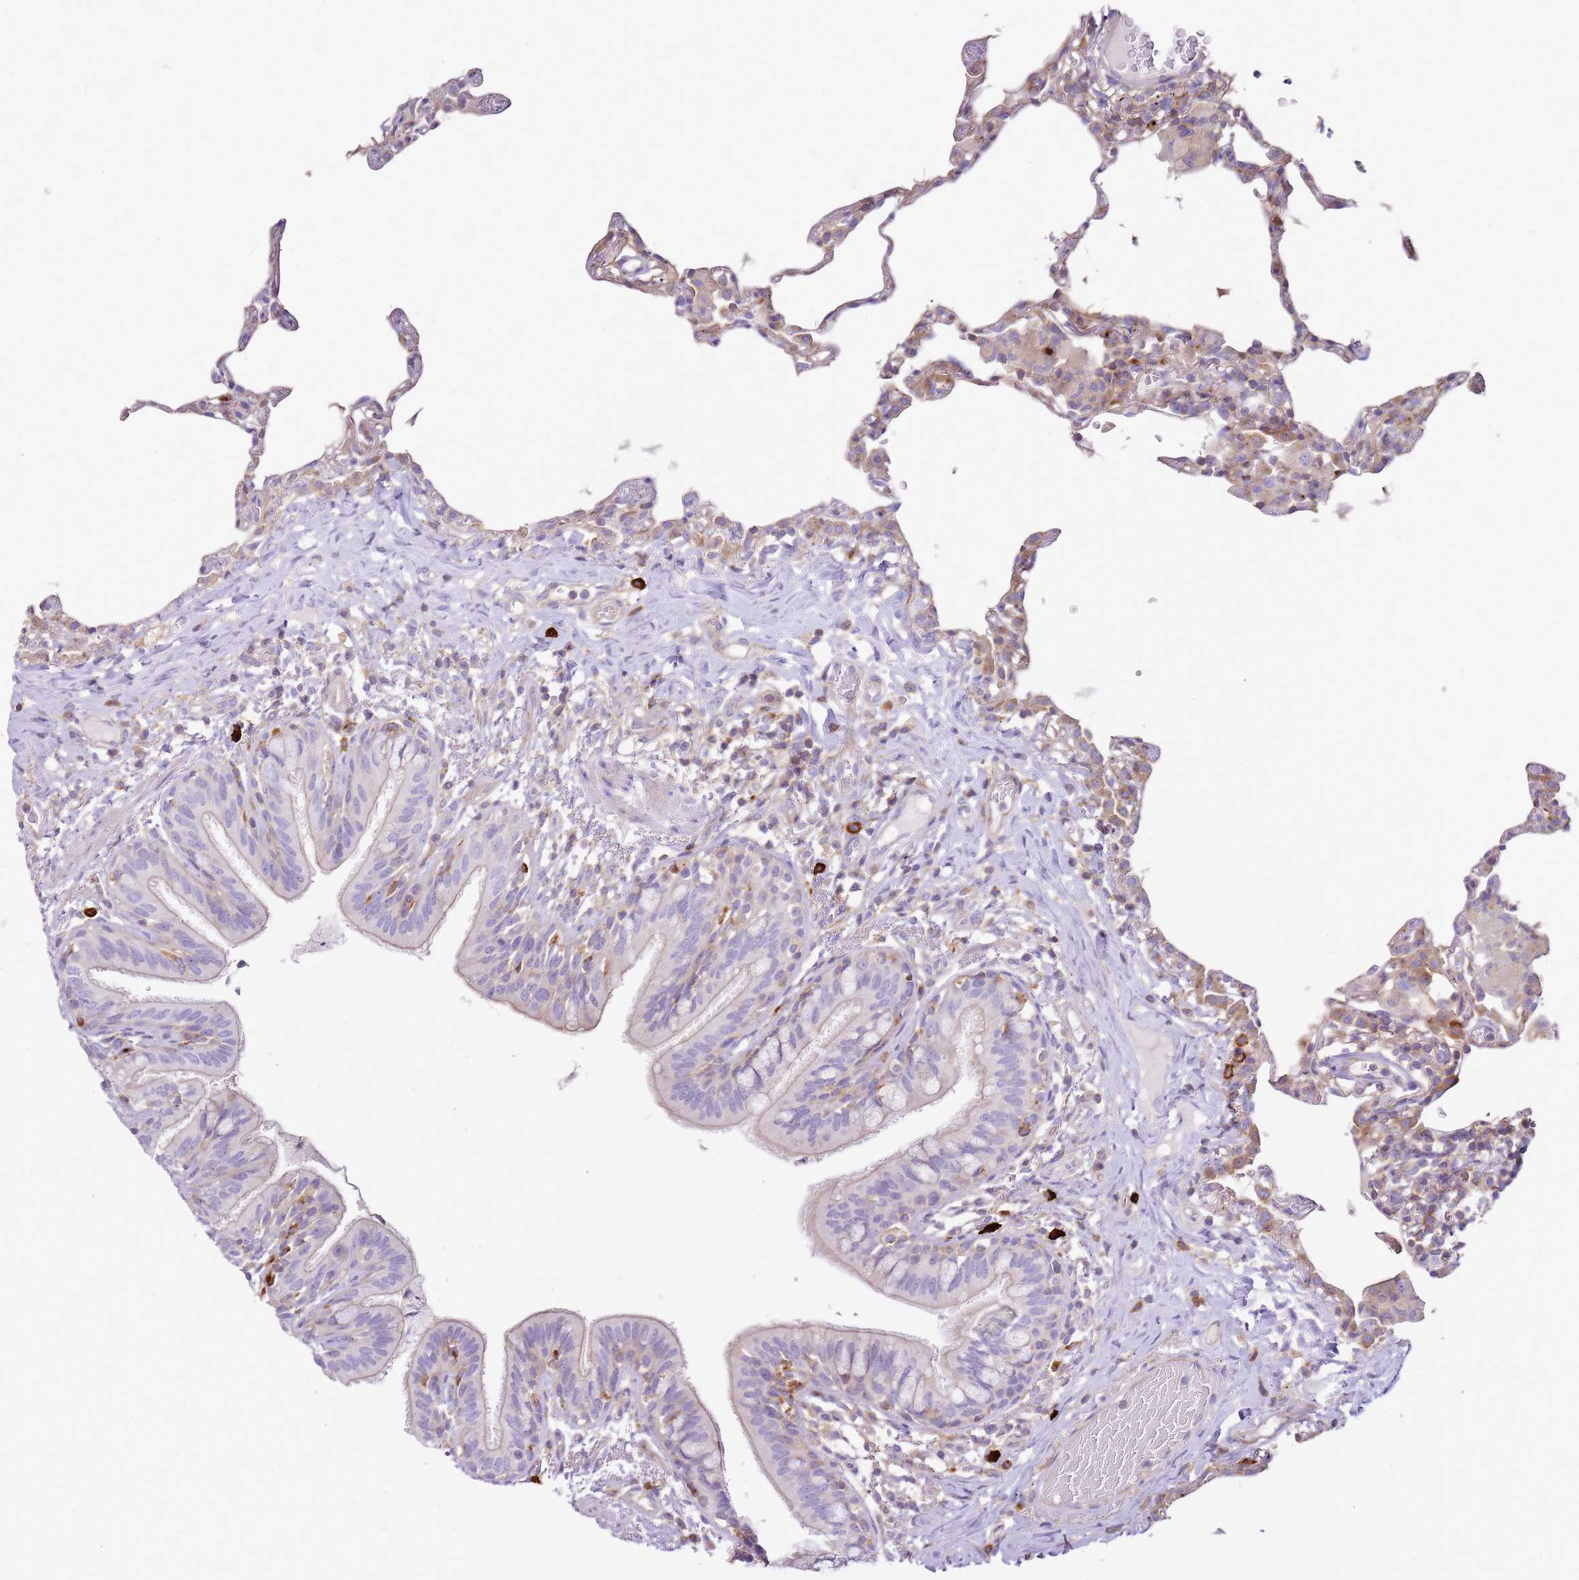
{"staining": {"intensity": "weak", "quantity": "25%-75%", "location": "cytoplasmic/membranous"}, "tissue": "lung", "cell_type": "Alveolar cells", "image_type": "normal", "snomed": [{"axis": "morphology", "description": "Normal tissue, NOS"}, {"axis": "topography", "description": "Lung"}], "caption": "Benign lung demonstrates weak cytoplasmic/membranous expression in approximately 25%-75% of alveolar cells Nuclei are stained in blue..", "gene": "FPR1", "patient": {"sex": "female", "age": 57}}